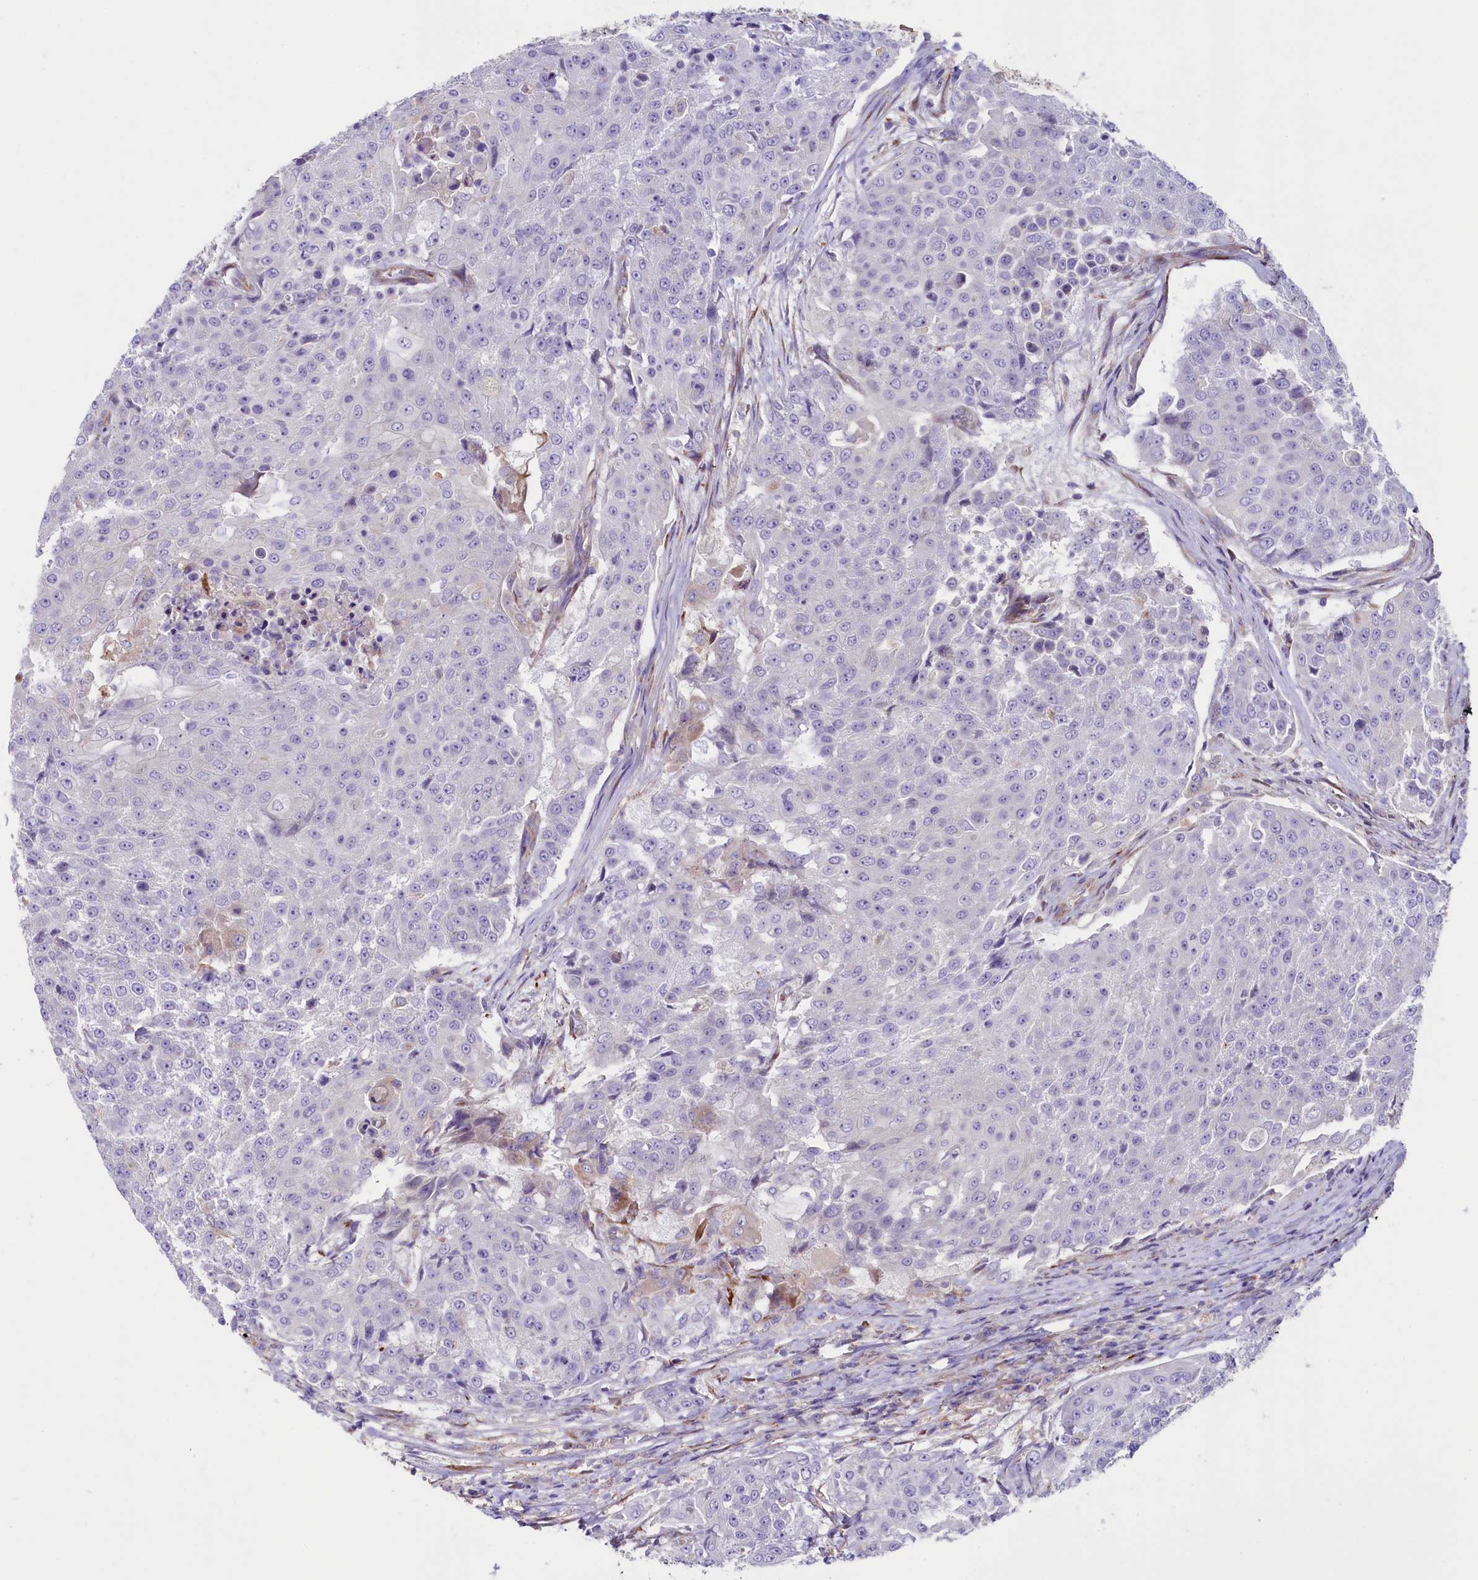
{"staining": {"intensity": "negative", "quantity": "none", "location": "none"}, "tissue": "urothelial cancer", "cell_type": "Tumor cells", "image_type": "cancer", "snomed": [{"axis": "morphology", "description": "Urothelial carcinoma, High grade"}, {"axis": "topography", "description": "Urinary bladder"}], "caption": "Tumor cells are negative for brown protein staining in urothelial carcinoma (high-grade). (Immunohistochemistry (ihc), brightfield microscopy, high magnification).", "gene": "GPR108", "patient": {"sex": "female", "age": 63}}